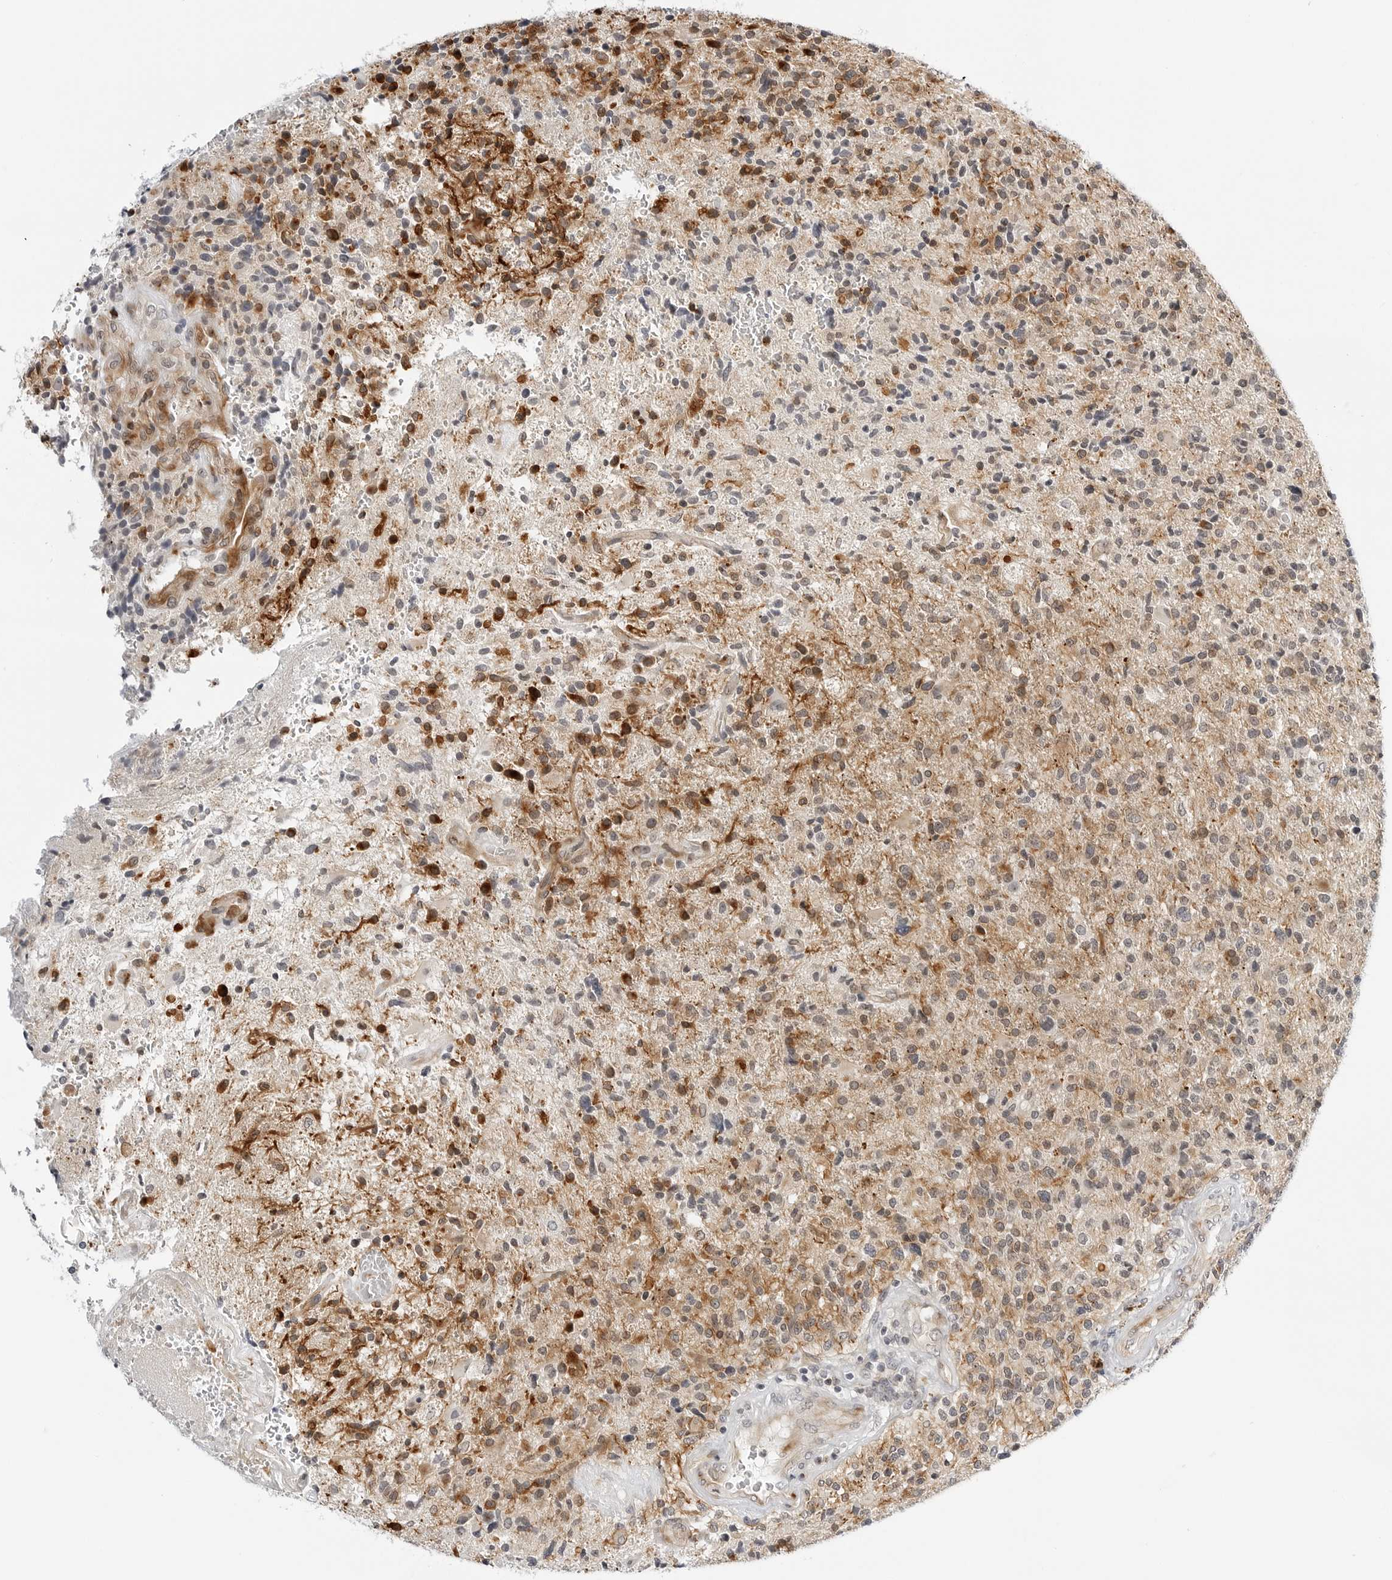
{"staining": {"intensity": "moderate", "quantity": ">75%", "location": "cytoplasmic/membranous"}, "tissue": "glioma", "cell_type": "Tumor cells", "image_type": "cancer", "snomed": [{"axis": "morphology", "description": "Glioma, malignant, High grade"}, {"axis": "topography", "description": "Brain"}], "caption": "The immunohistochemical stain highlights moderate cytoplasmic/membranous expression in tumor cells of malignant high-grade glioma tissue.", "gene": "MAP2K5", "patient": {"sex": "male", "age": 72}}